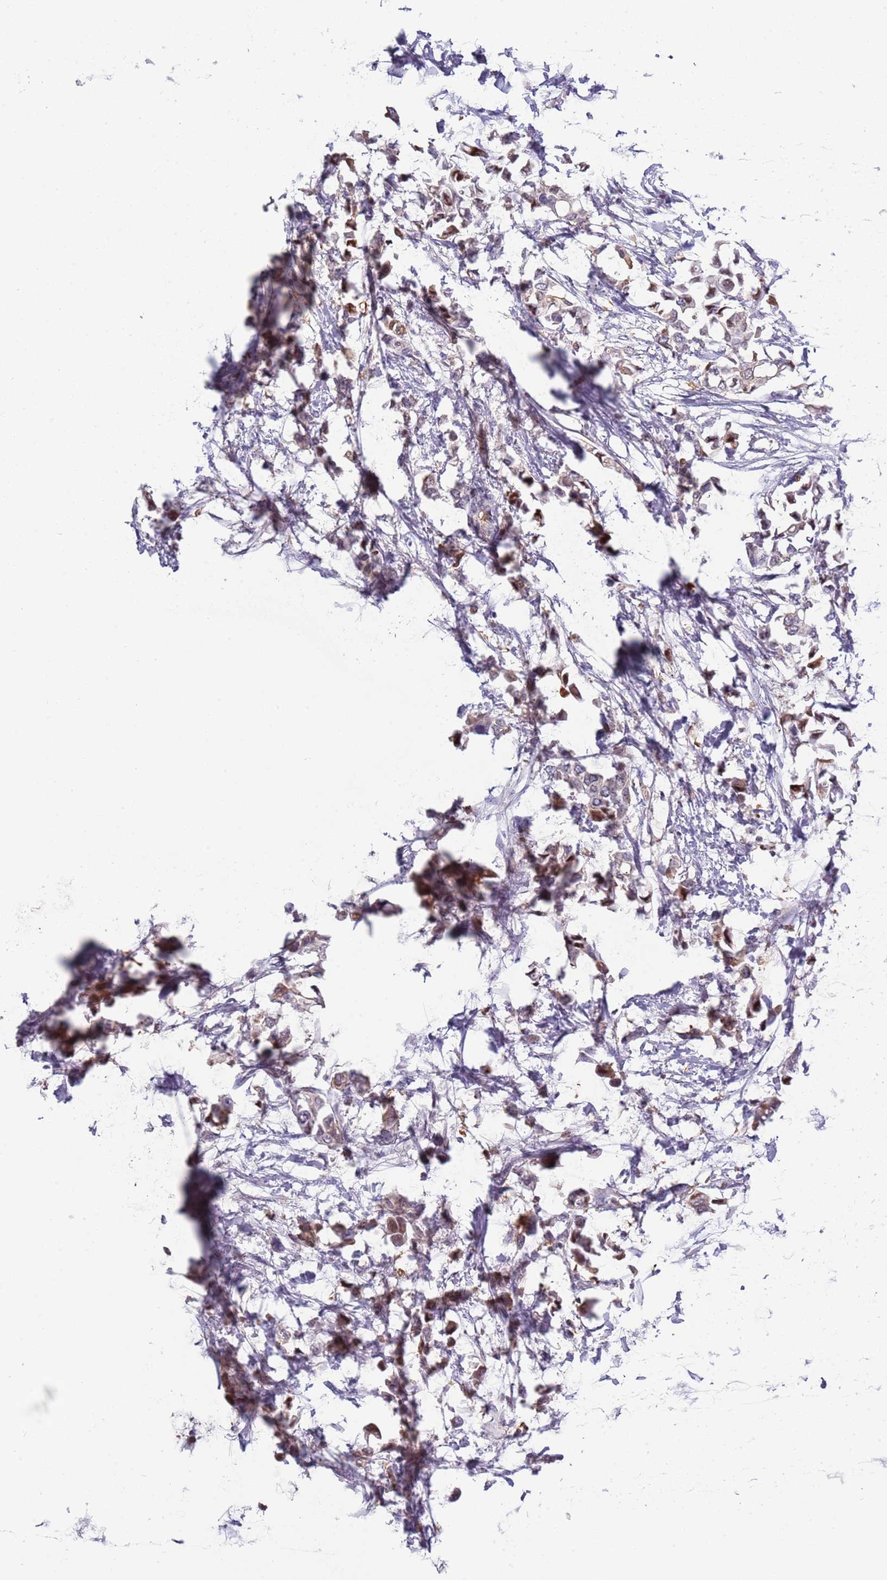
{"staining": {"intensity": "moderate", "quantity": "25%-75%", "location": "cytoplasmic/membranous,nuclear"}, "tissue": "breast cancer", "cell_type": "Tumor cells", "image_type": "cancer", "snomed": [{"axis": "morphology", "description": "Duct carcinoma"}, {"axis": "topography", "description": "Breast"}], "caption": "Approximately 25%-75% of tumor cells in human invasive ductal carcinoma (breast) display moderate cytoplasmic/membranous and nuclear protein positivity as visualized by brown immunohistochemical staining.", "gene": "NBPF6", "patient": {"sex": "female", "age": 41}}